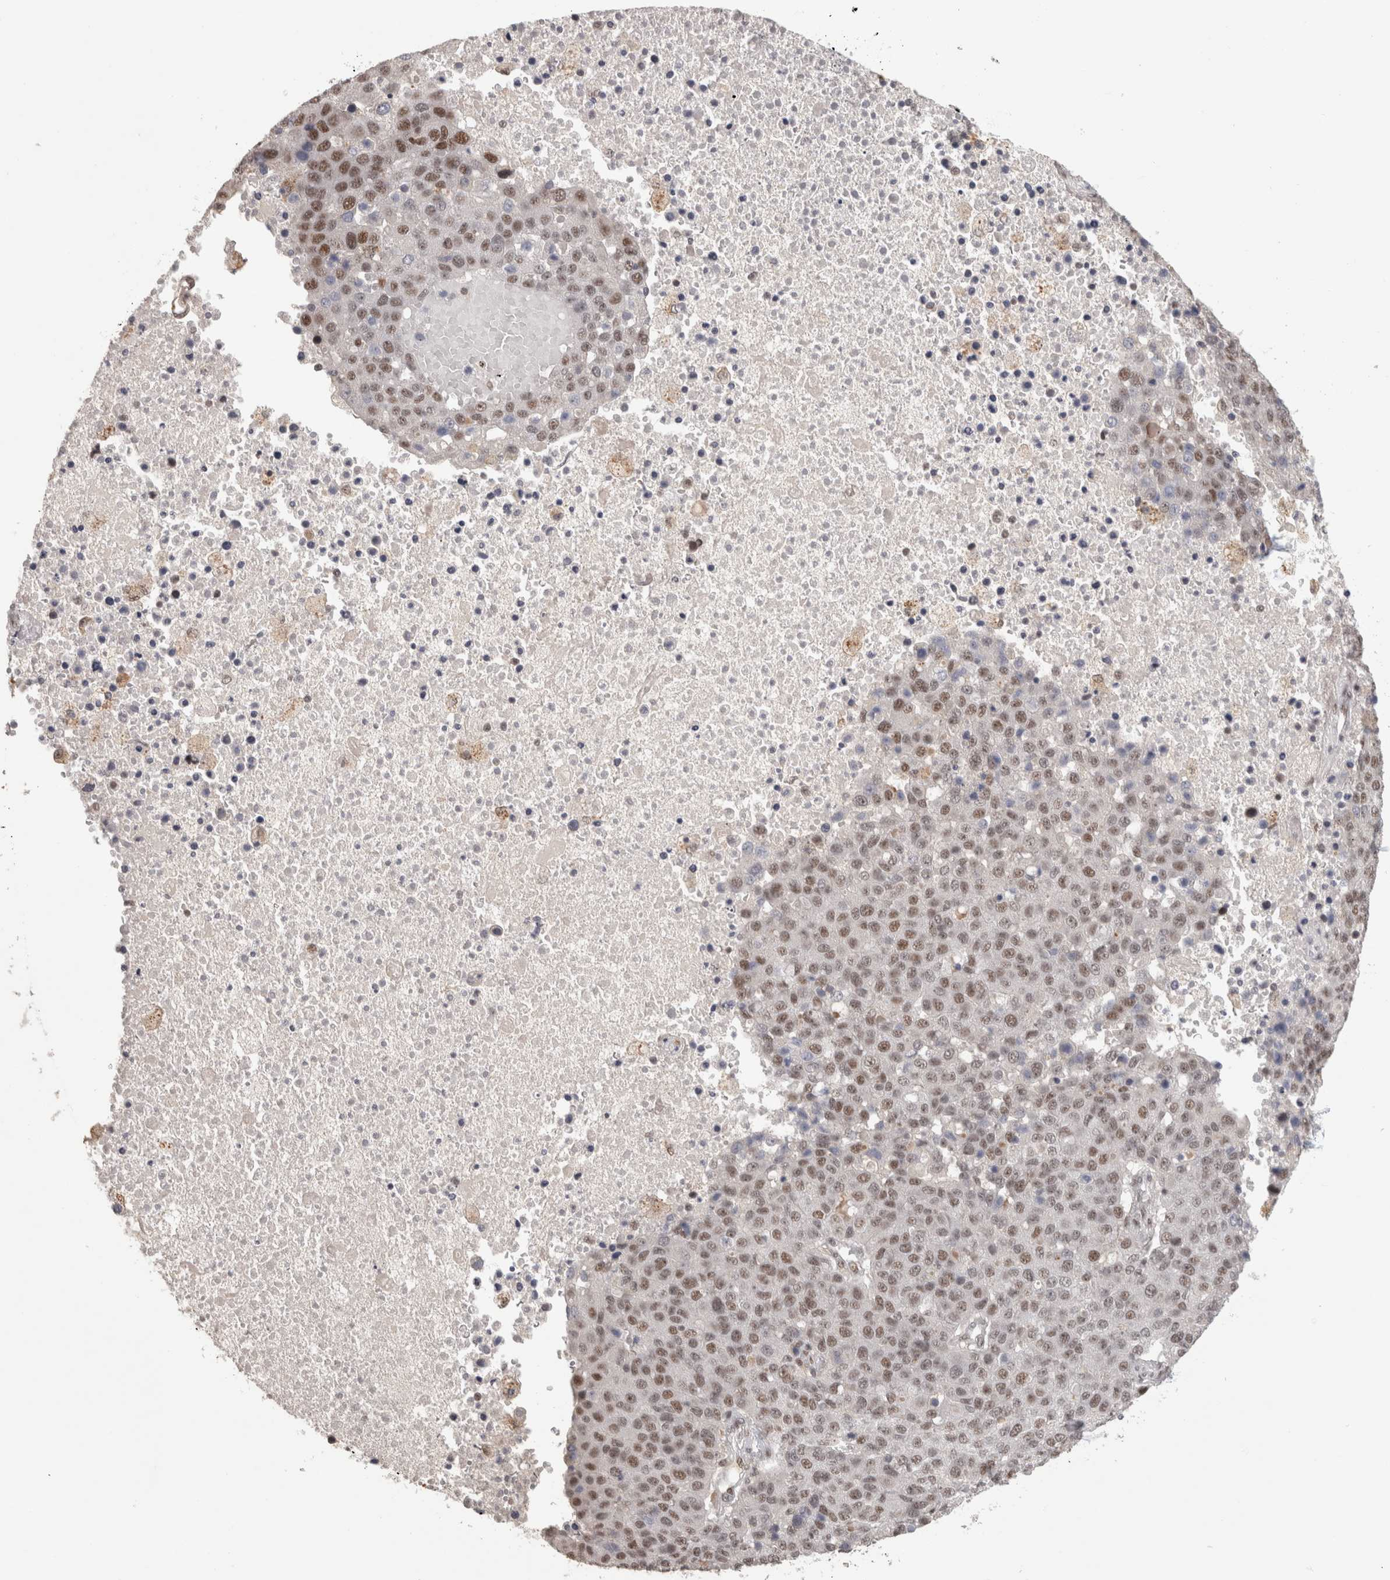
{"staining": {"intensity": "moderate", "quantity": "25%-75%", "location": "nuclear"}, "tissue": "pancreatic cancer", "cell_type": "Tumor cells", "image_type": "cancer", "snomed": [{"axis": "morphology", "description": "Adenocarcinoma, NOS"}, {"axis": "topography", "description": "Pancreas"}], "caption": "A medium amount of moderate nuclear positivity is appreciated in approximately 25%-75% of tumor cells in pancreatic cancer (adenocarcinoma) tissue.", "gene": "ZNF830", "patient": {"sex": "female", "age": 61}}